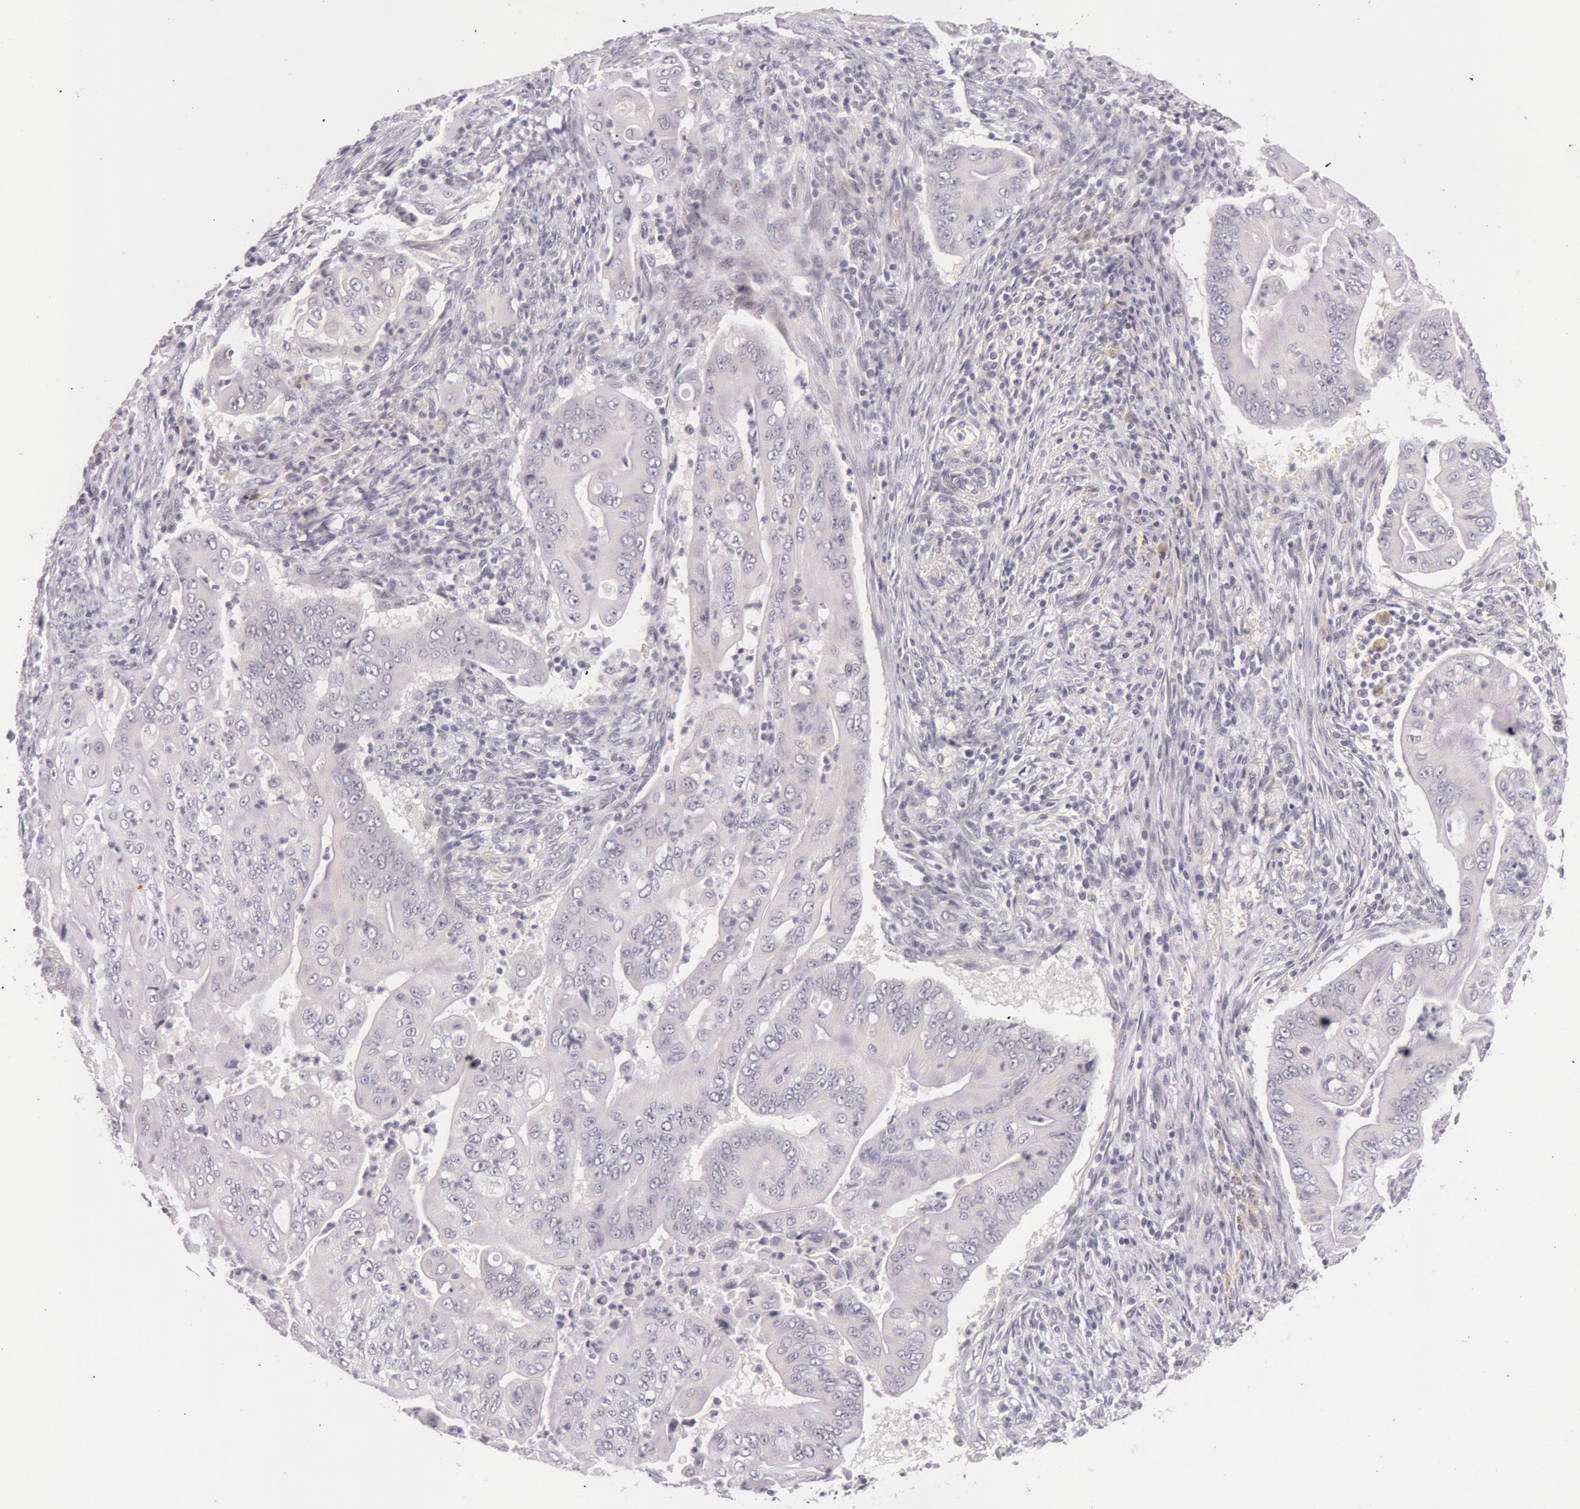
{"staining": {"intensity": "negative", "quantity": "none", "location": "none"}, "tissue": "pancreatic cancer", "cell_type": "Tumor cells", "image_type": "cancer", "snomed": [{"axis": "morphology", "description": "Adenocarcinoma, NOS"}, {"axis": "topography", "description": "Pancreas"}], "caption": "An immunohistochemistry photomicrograph of pancreatic cancer (adenocarcinoma) is shown. There is no staining in tumor cells of pancreatic cancer (adenocarcinoma).", "gene": "RBMY1F", "patient": {"sex": "male", "age": 62}}